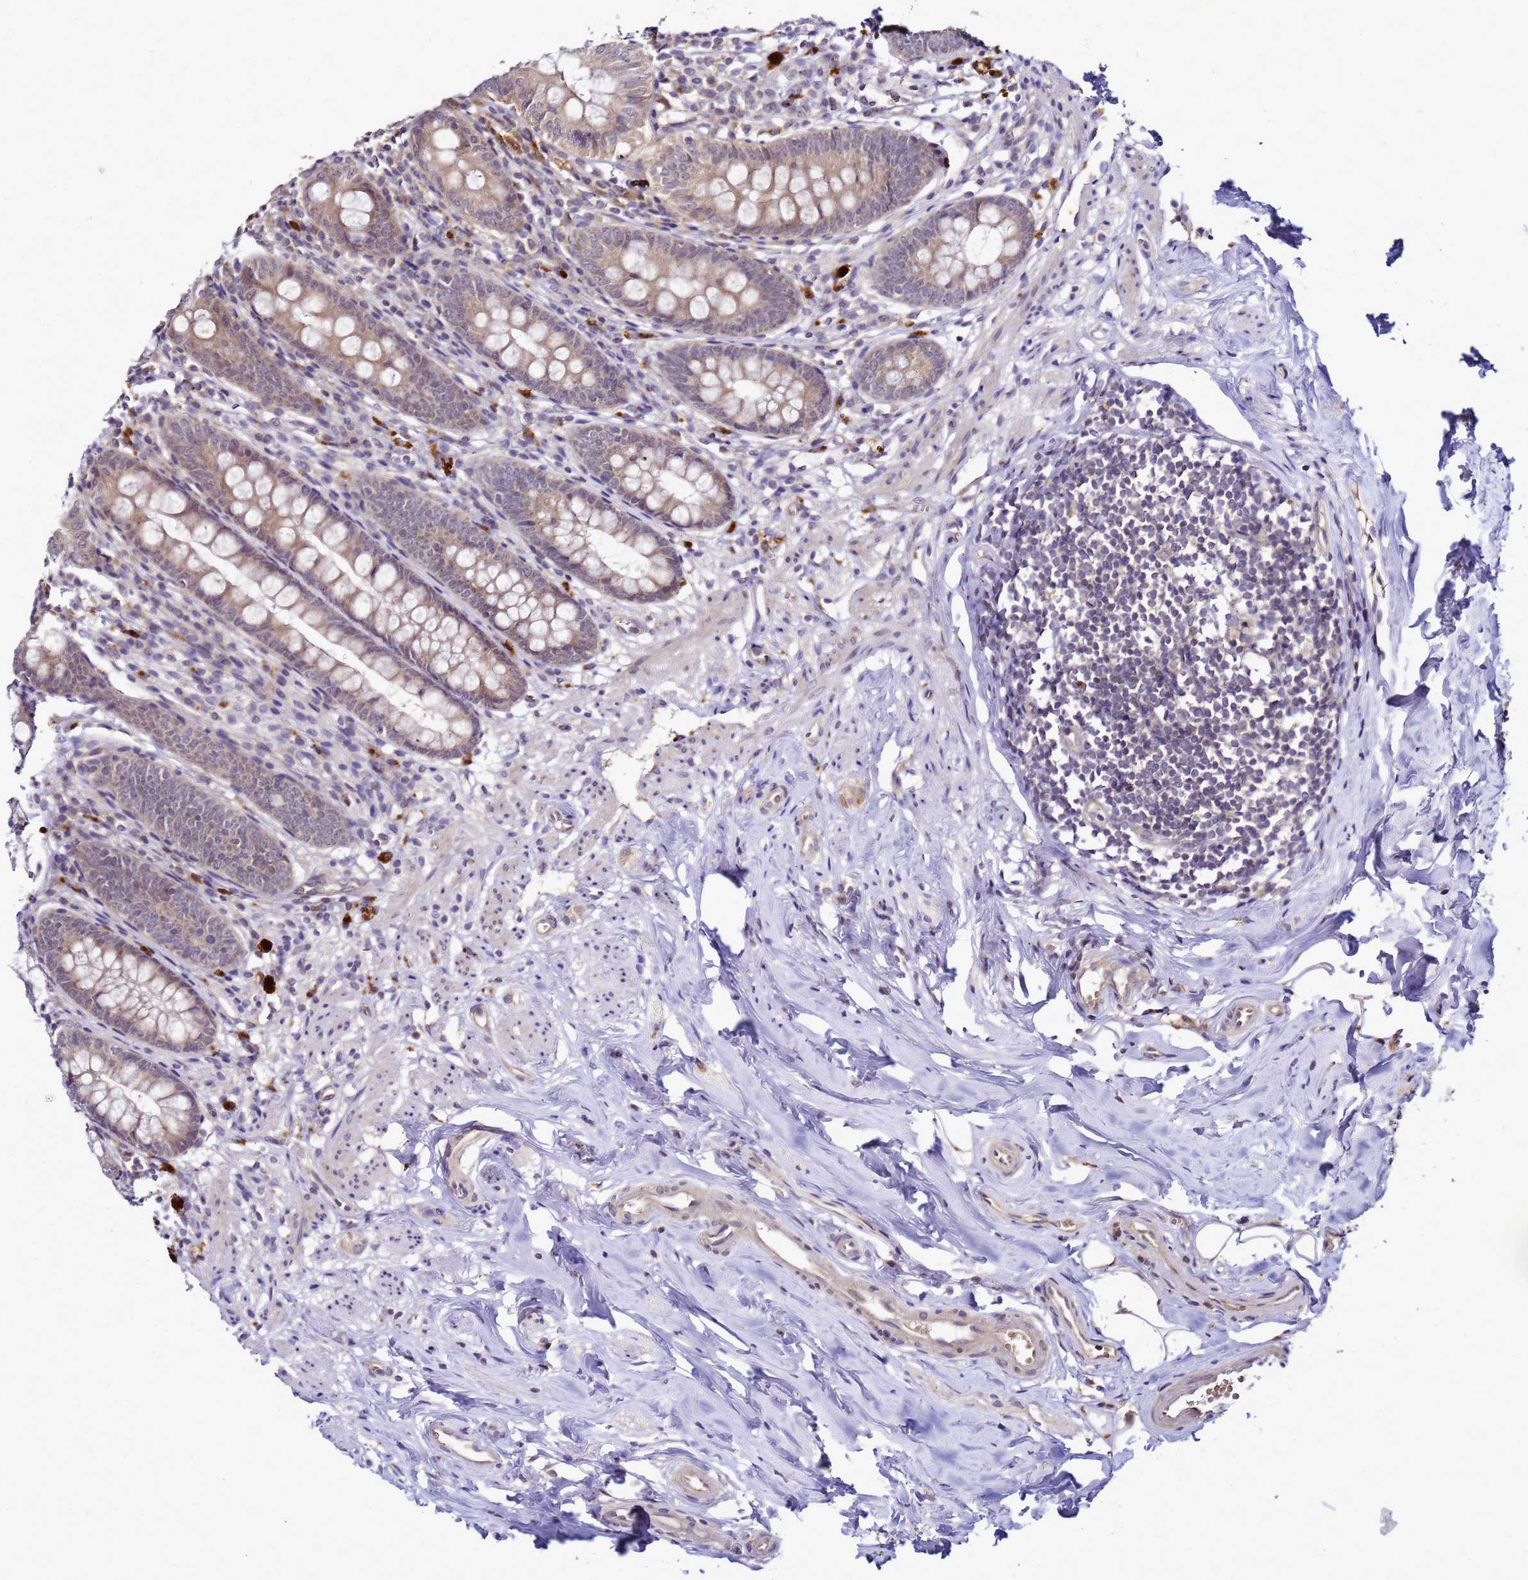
{"staining": {"intensity": "weak", "quantity": "25%-75%", "location": "cytoplasmic/membranous"}, "tissue": "appendix", "cell_type": "Glandular cells", "image_type": "normal", "snomed": [{"axis": "morphology", "description": "Normal tissue, NOS"}, {"axis": "topography", "description": "Appendix"}], "caption": "DAB (3,3'-diaminobenzidine) immunohistochemical staining of normal human appendix shows weak cytoplasmic/membranous protein staining in about 25%-75% of glandular cells.", "gene": "SAT1", "patient": {"sex": "female", "age": 51}}